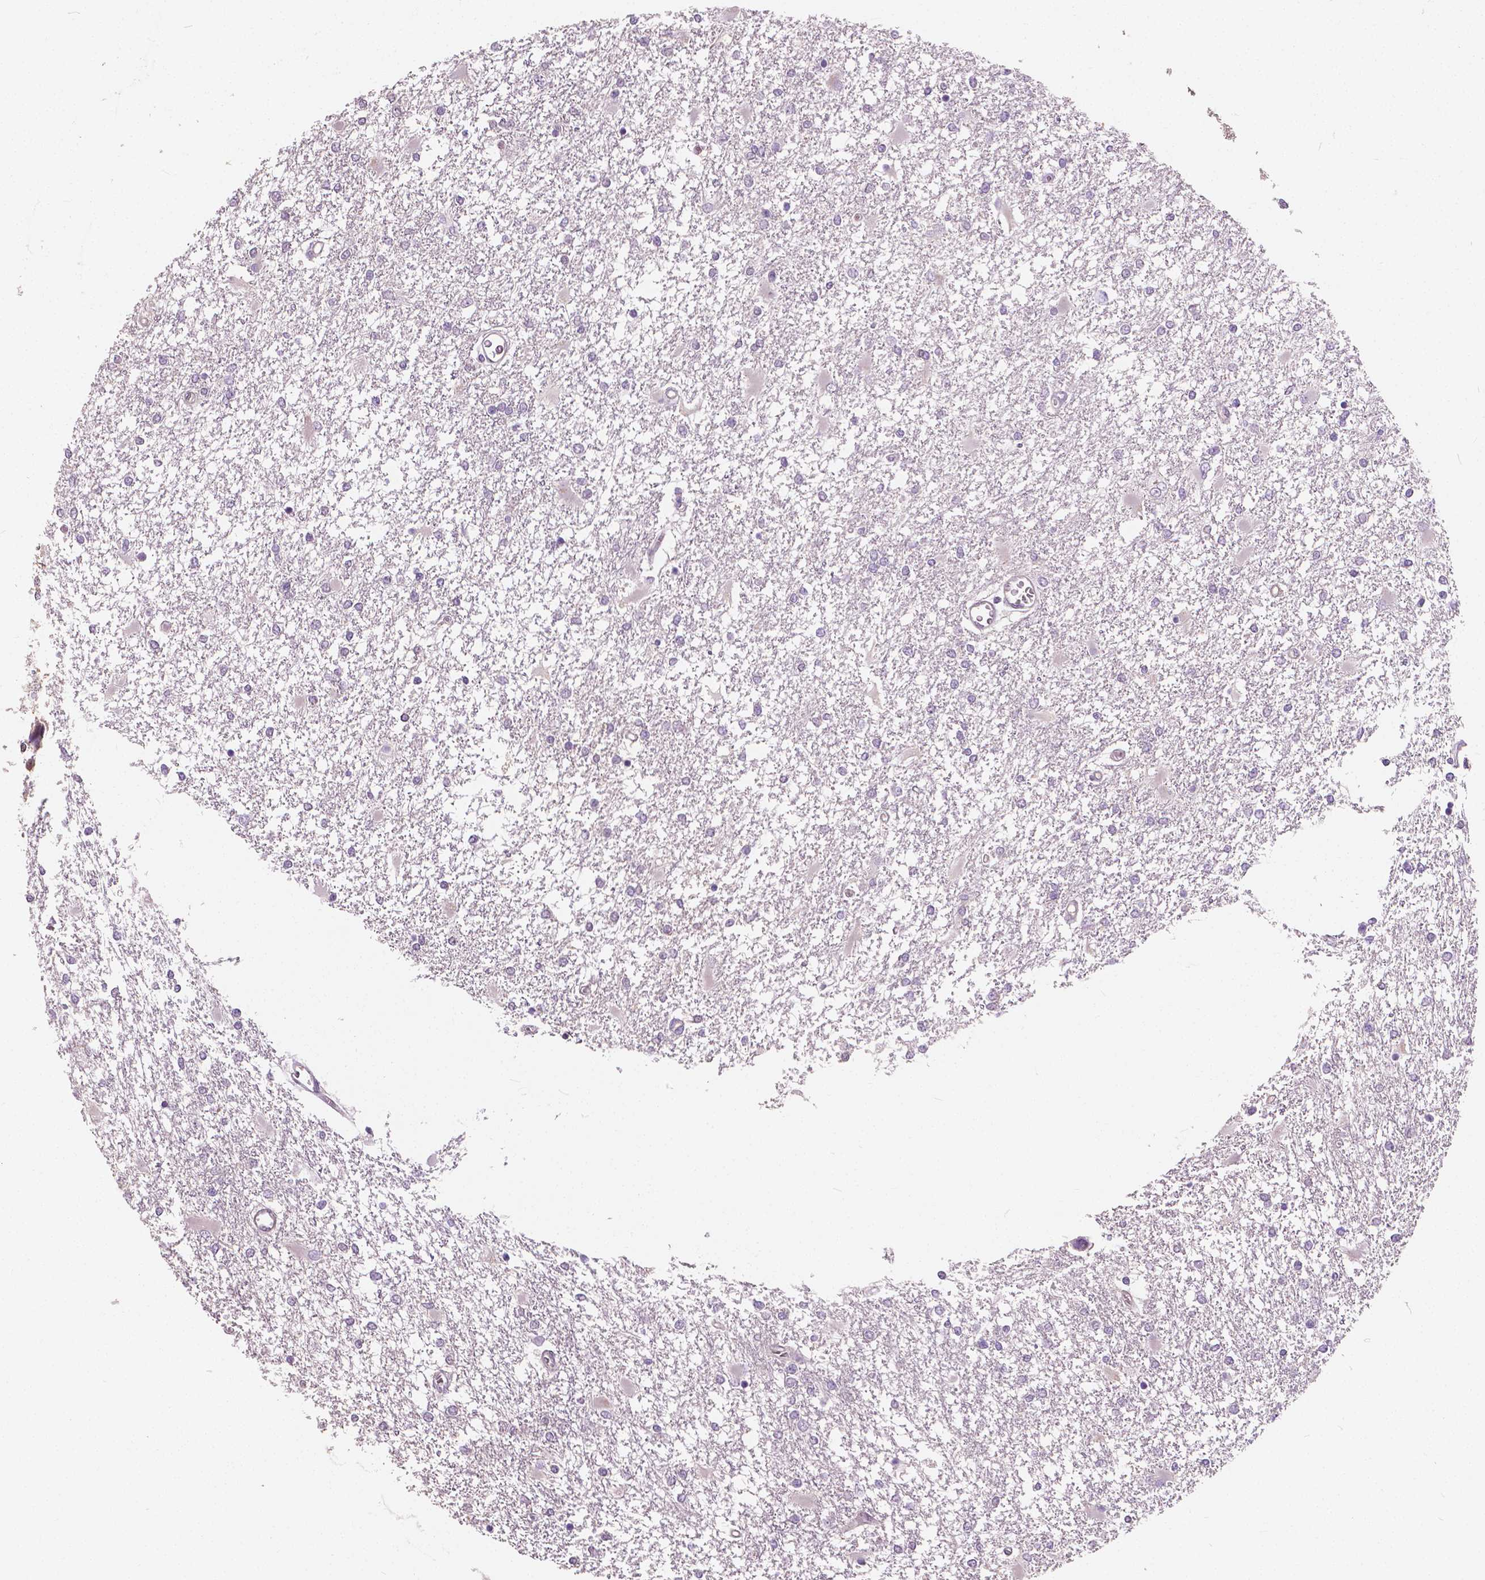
{"staining": {"intensity": "negative", "quantity": "none", "location": "none"}, "tissue": "glioma", "cell_type": "Tumor cells", "image_type": "cancer", "snomed": [{"axis": "morphology", "description": "Glioma, malignant, High grade"}, {"axis": "topography", "description": "Cerebral cortex"}], "caption": "Immunohistochemistry (IHC) of malignant glioma (high-grade) demonstrates no staining in tumor cells.", "gene": "TKFC", "patient": {"sex": "male", "age": 79}}